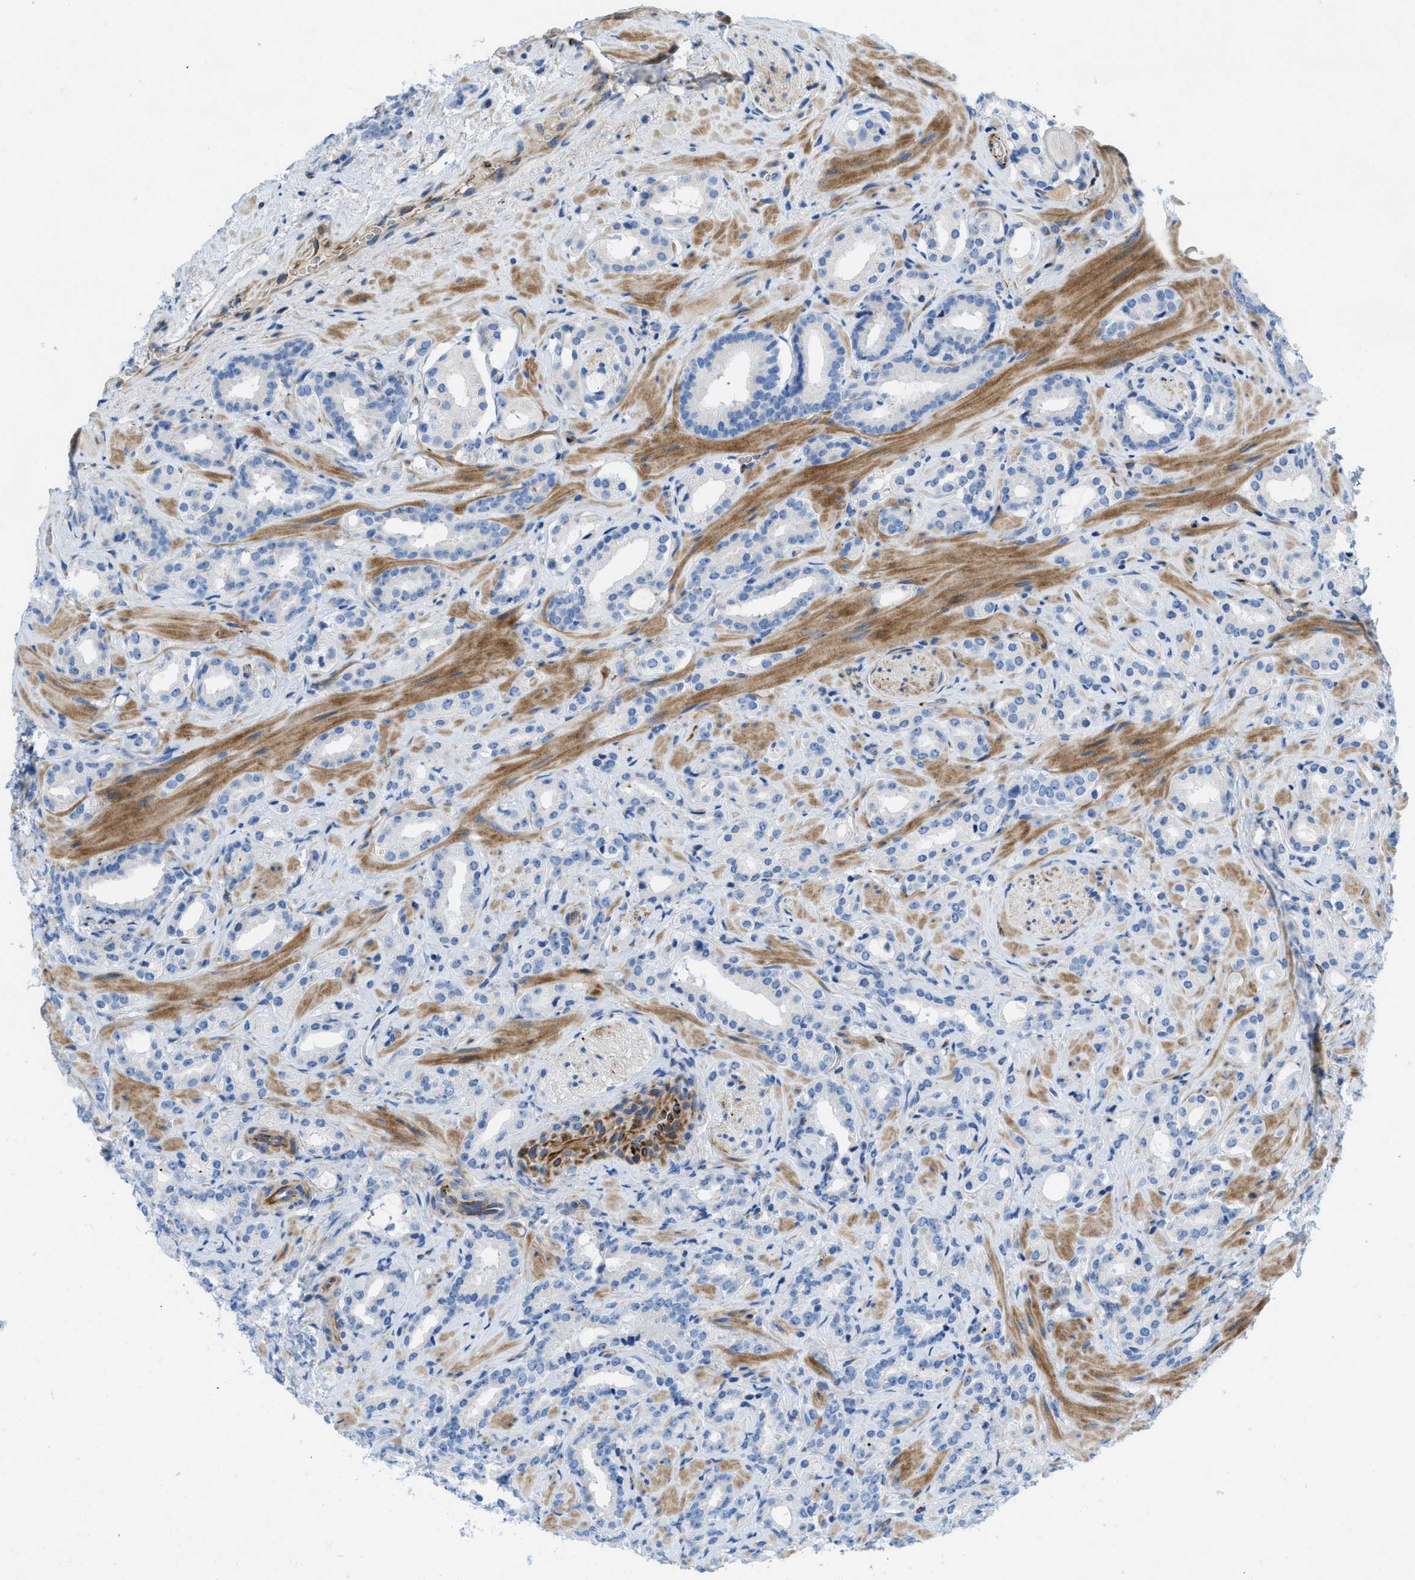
{"staining": {"intensity": "negative", "quantity": "none", "location": "none"}, "tissue": "prostate cancer", "cell_type": "Tumor cells", "image_type": "cancer", "snomed": [{"axis": "morphology", "description": "Adenocarcinoma, High grade"}, {"axis": "topography", "description": "Prostate"}], "caption": "An immunohistochemistry (IHC) image of prostate cancer is shown. There is no staining in tumor cells of prostate cancer.", "gene": "XCR1", "patient": {"sex": "male", "age": 64}}